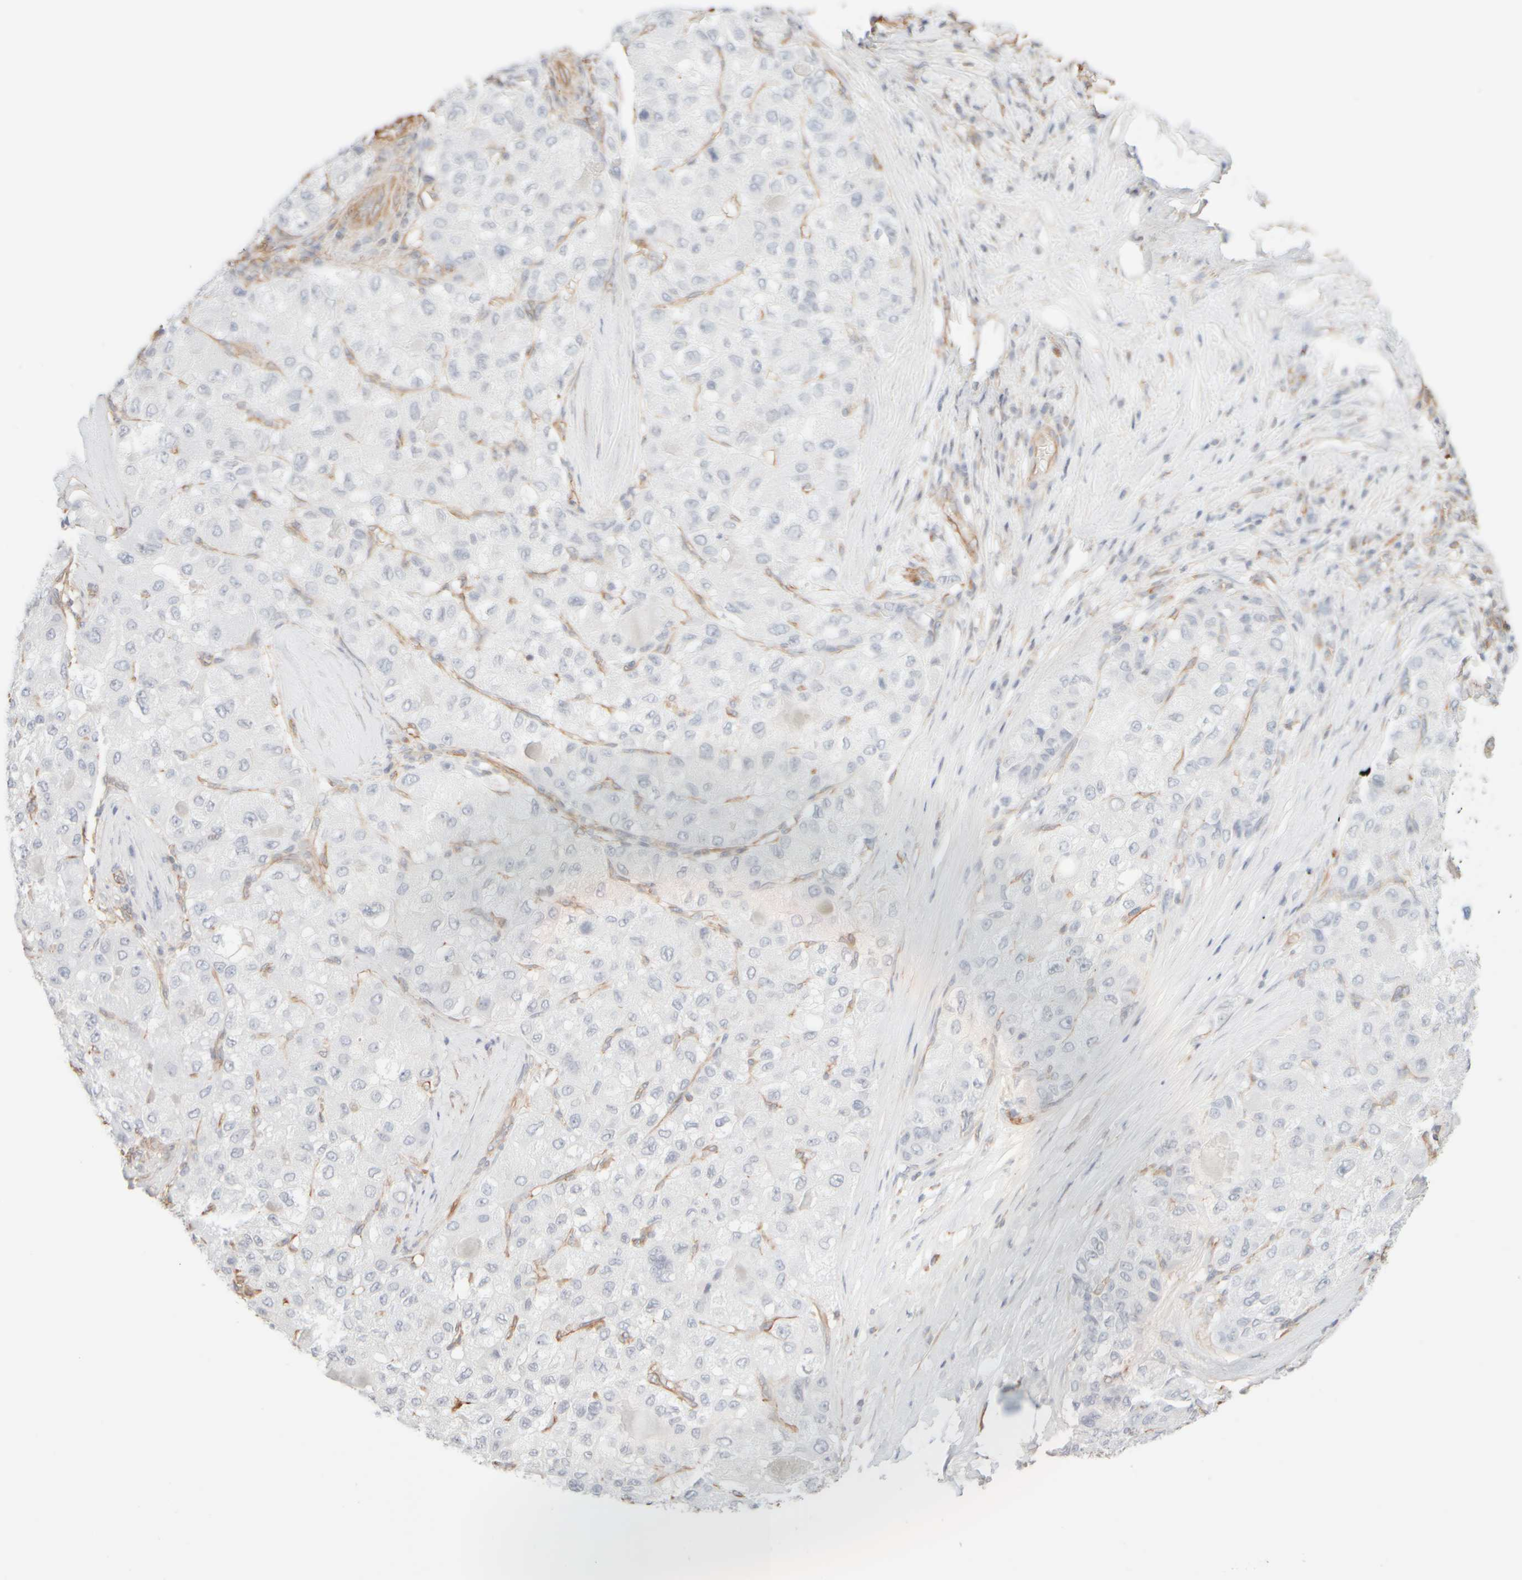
{"staining": {"intensity": "negative", "quantity": "none", "location": "none"}, "tissue": "liver cancer", "cell_type": "Tumor cells", "image_type": "cancer", "snomed": [{"axis": "morphology", "description": "Carcinoma, Hepatocellular, NOS"}, {"axis": "topography", "description": "Liver"}], "caption": "This photomicrograph is of liver cancer stained with immunohistochemistry (IHC) to label a protein in brown with the nuclei are counter-stained blue. There is no expression in tumor cells.", "gene": "KRT15", "patient": {"sex": "male", "age": 80}}